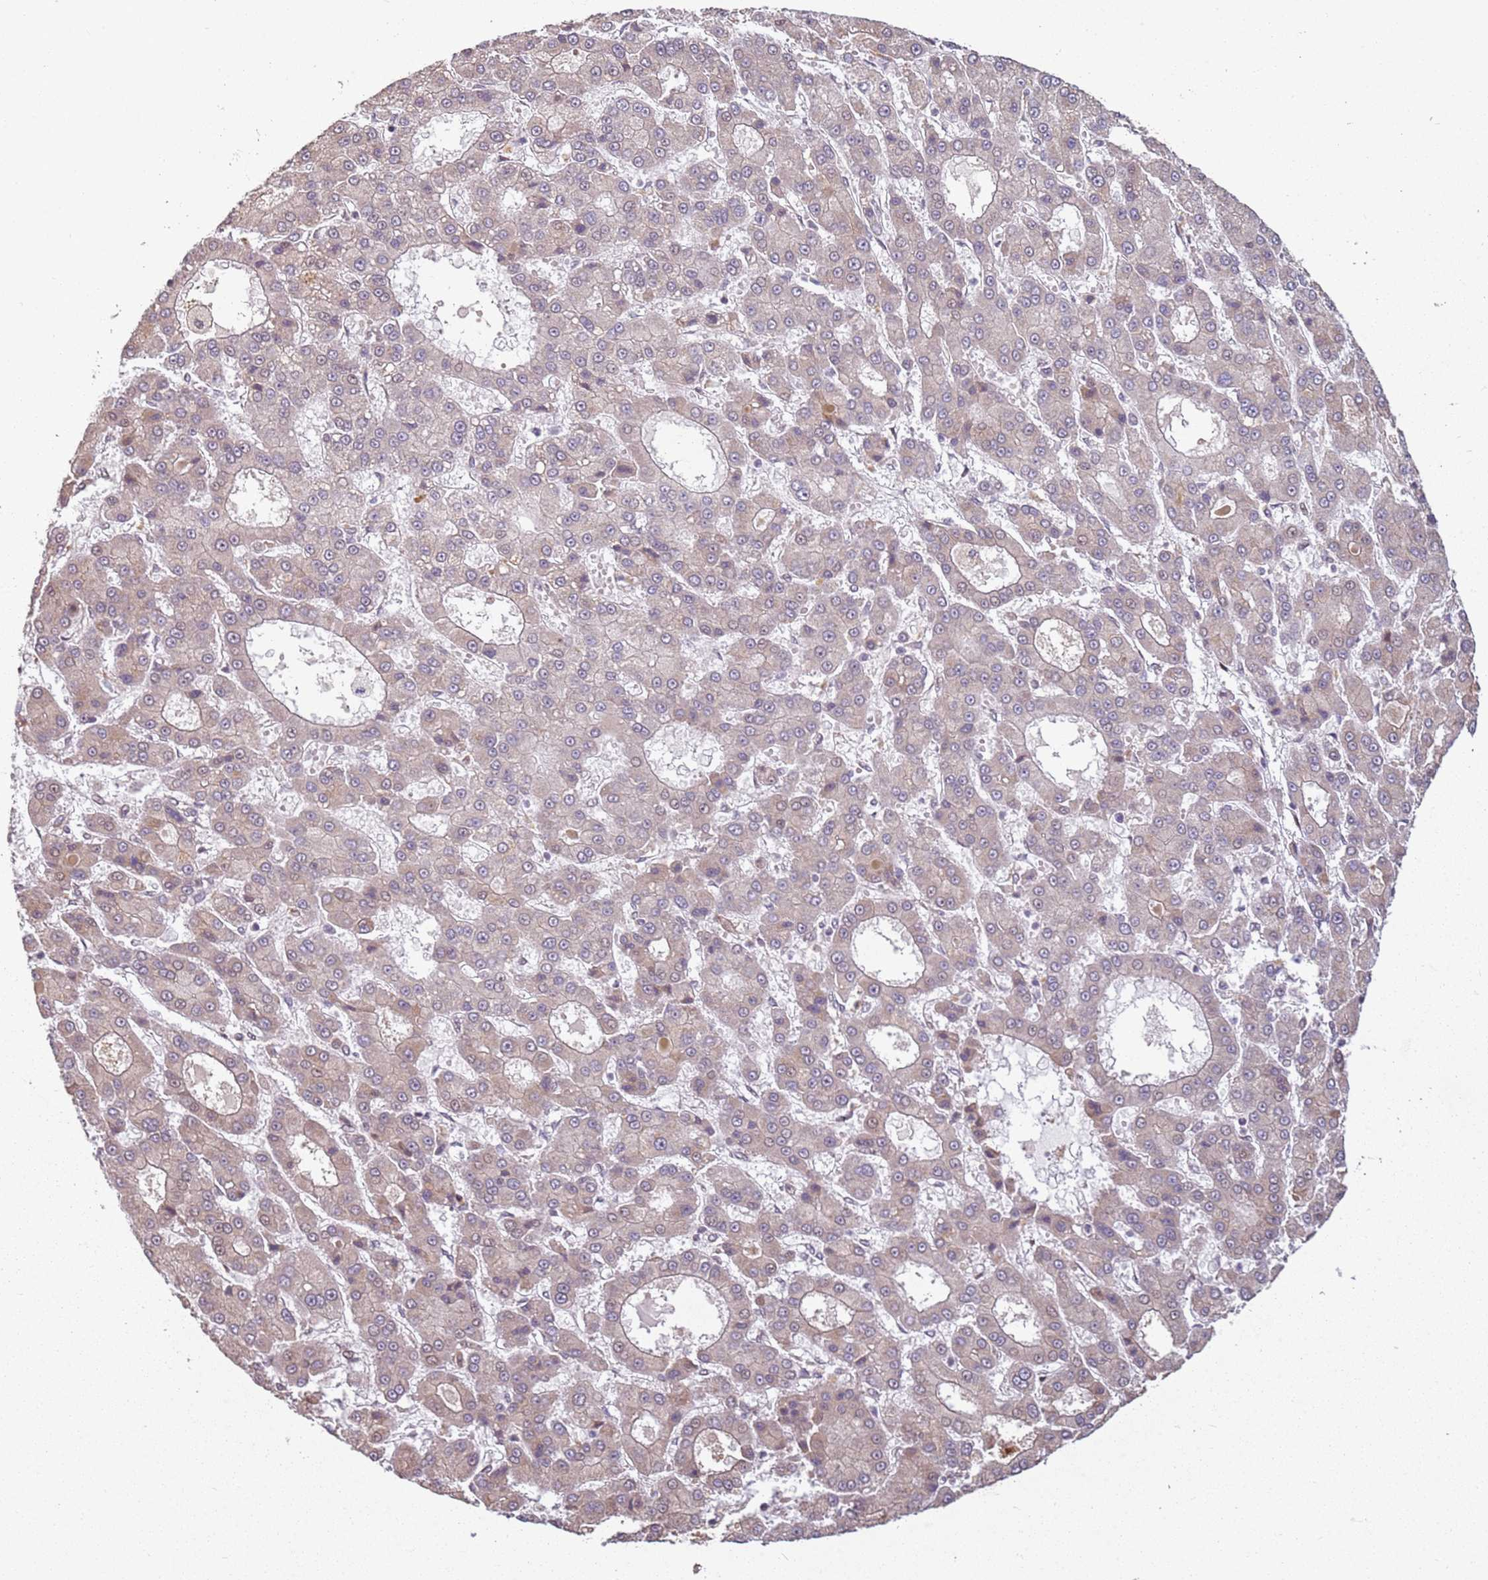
{"staining": {"intensity": "moderate", "quantity": "25%-75%", "location": "cytoplasmic/membranous"}, "tissue": "liver cancer", "cell_type": "Tumor cells", "image_type": "cancer", "snomed": [{"axis": "morphology", "description": "Carcinoma, Hepatocellular, NOS"}, {"axis": "topography", "description": "Liver"}], "caption": "Immunohistochemical staining of human liver cancer displays medium levels of moderate cytoplasmic/membranous staining in about 25%-75% of tumor cells.", "gene": "CHURC1", "patient": {"sex": "male", "age": 70}}